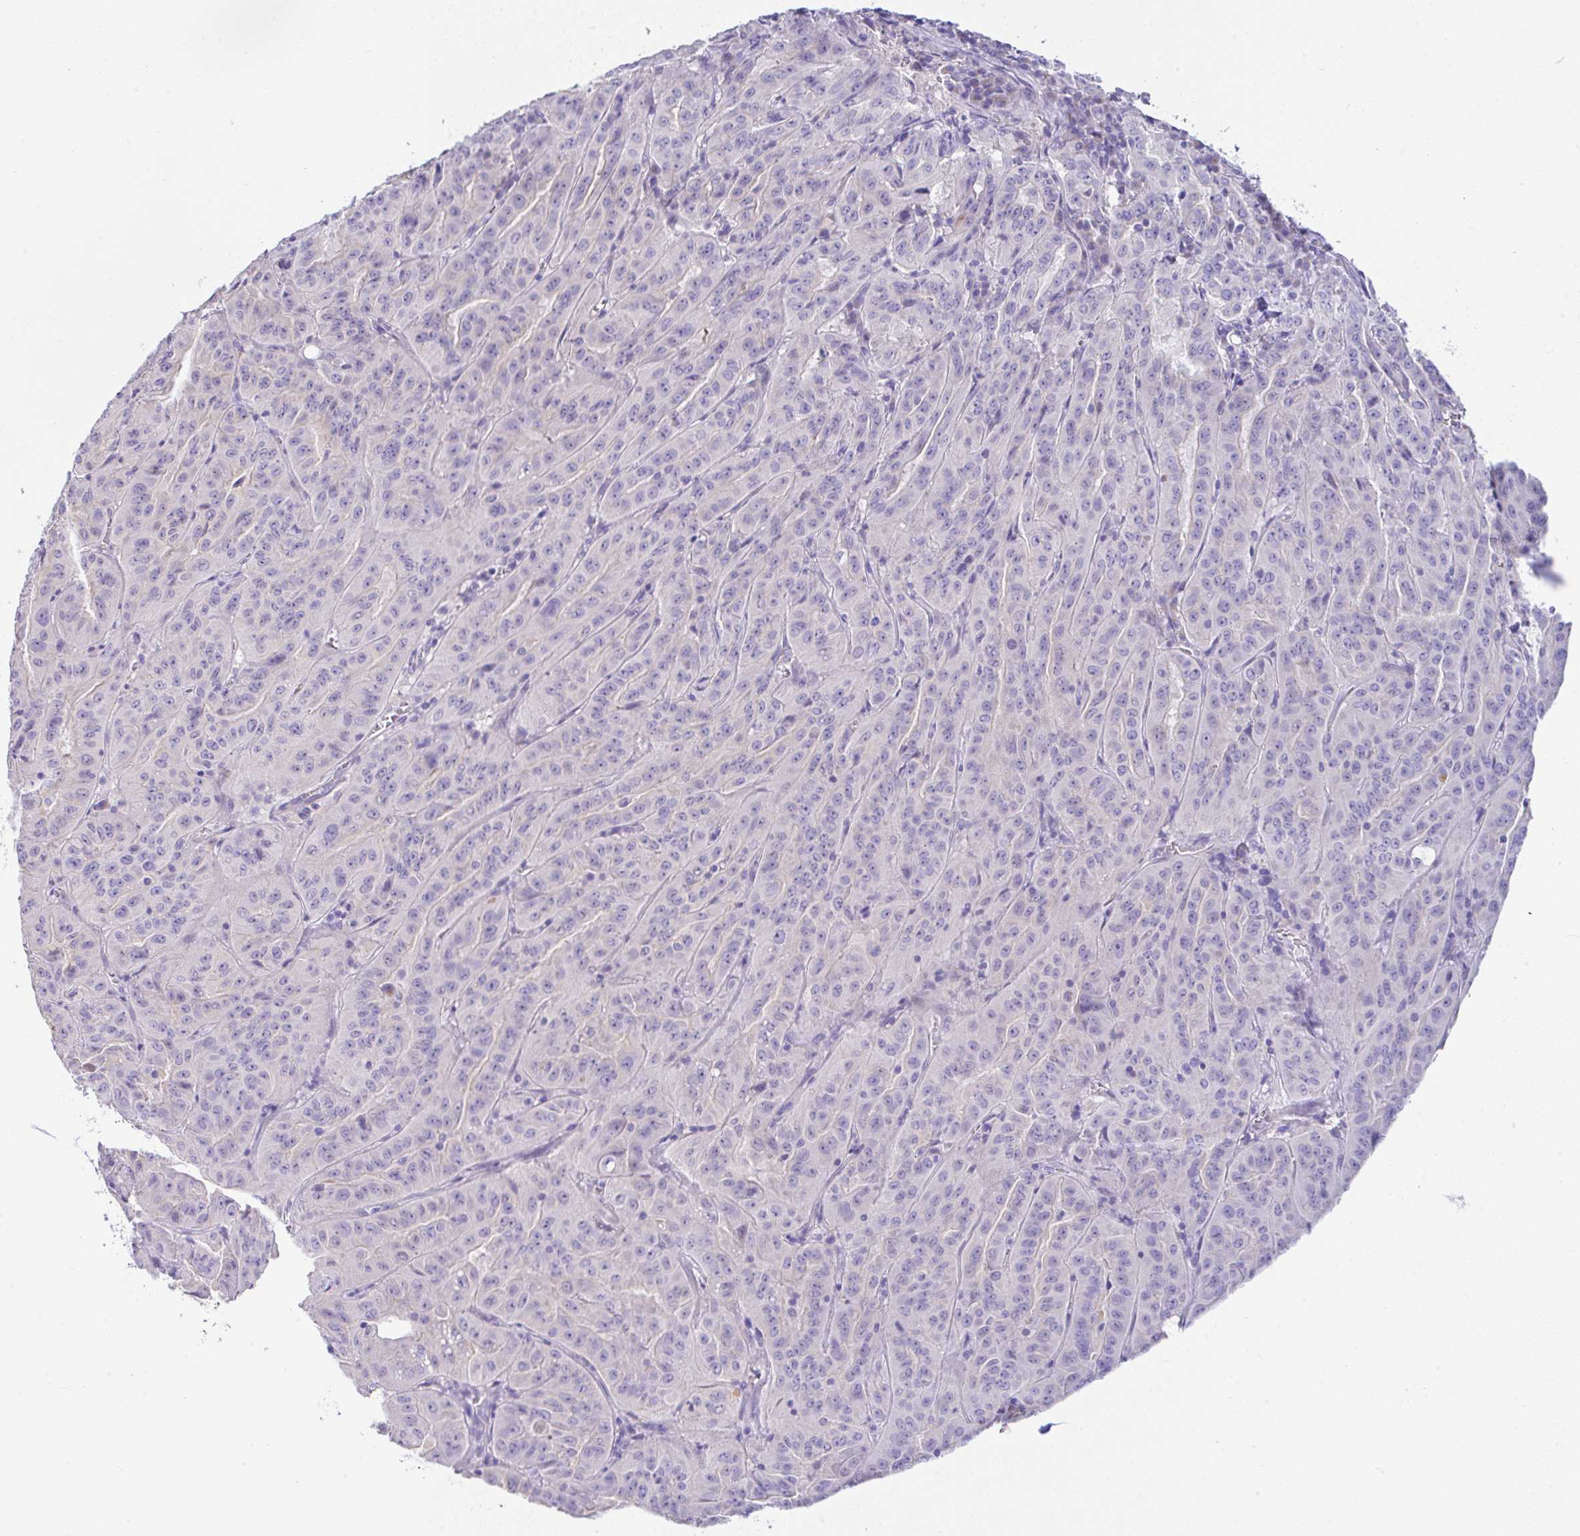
{"staining": {"intensity": "negative", "quantity": "none", "location": "none"}, "tissue": "pancreatic cancer", "cell_type": "Tumor cells", "image_type": "cancer", "snomed": [{"axis": "morphology", "description": "Adenocarcinoma, NOS"}, {"axis": "topography", "description": "Pancreas"}], "caption": "High magnification brightfield microscopy of pancreatic cancer stained with DAB (brown) and counterstained with hematoxylin (blue): tumor cells show no significant expression.", "gene": "SERPINE3", "patient": {"sex": "male", "age": 63}}